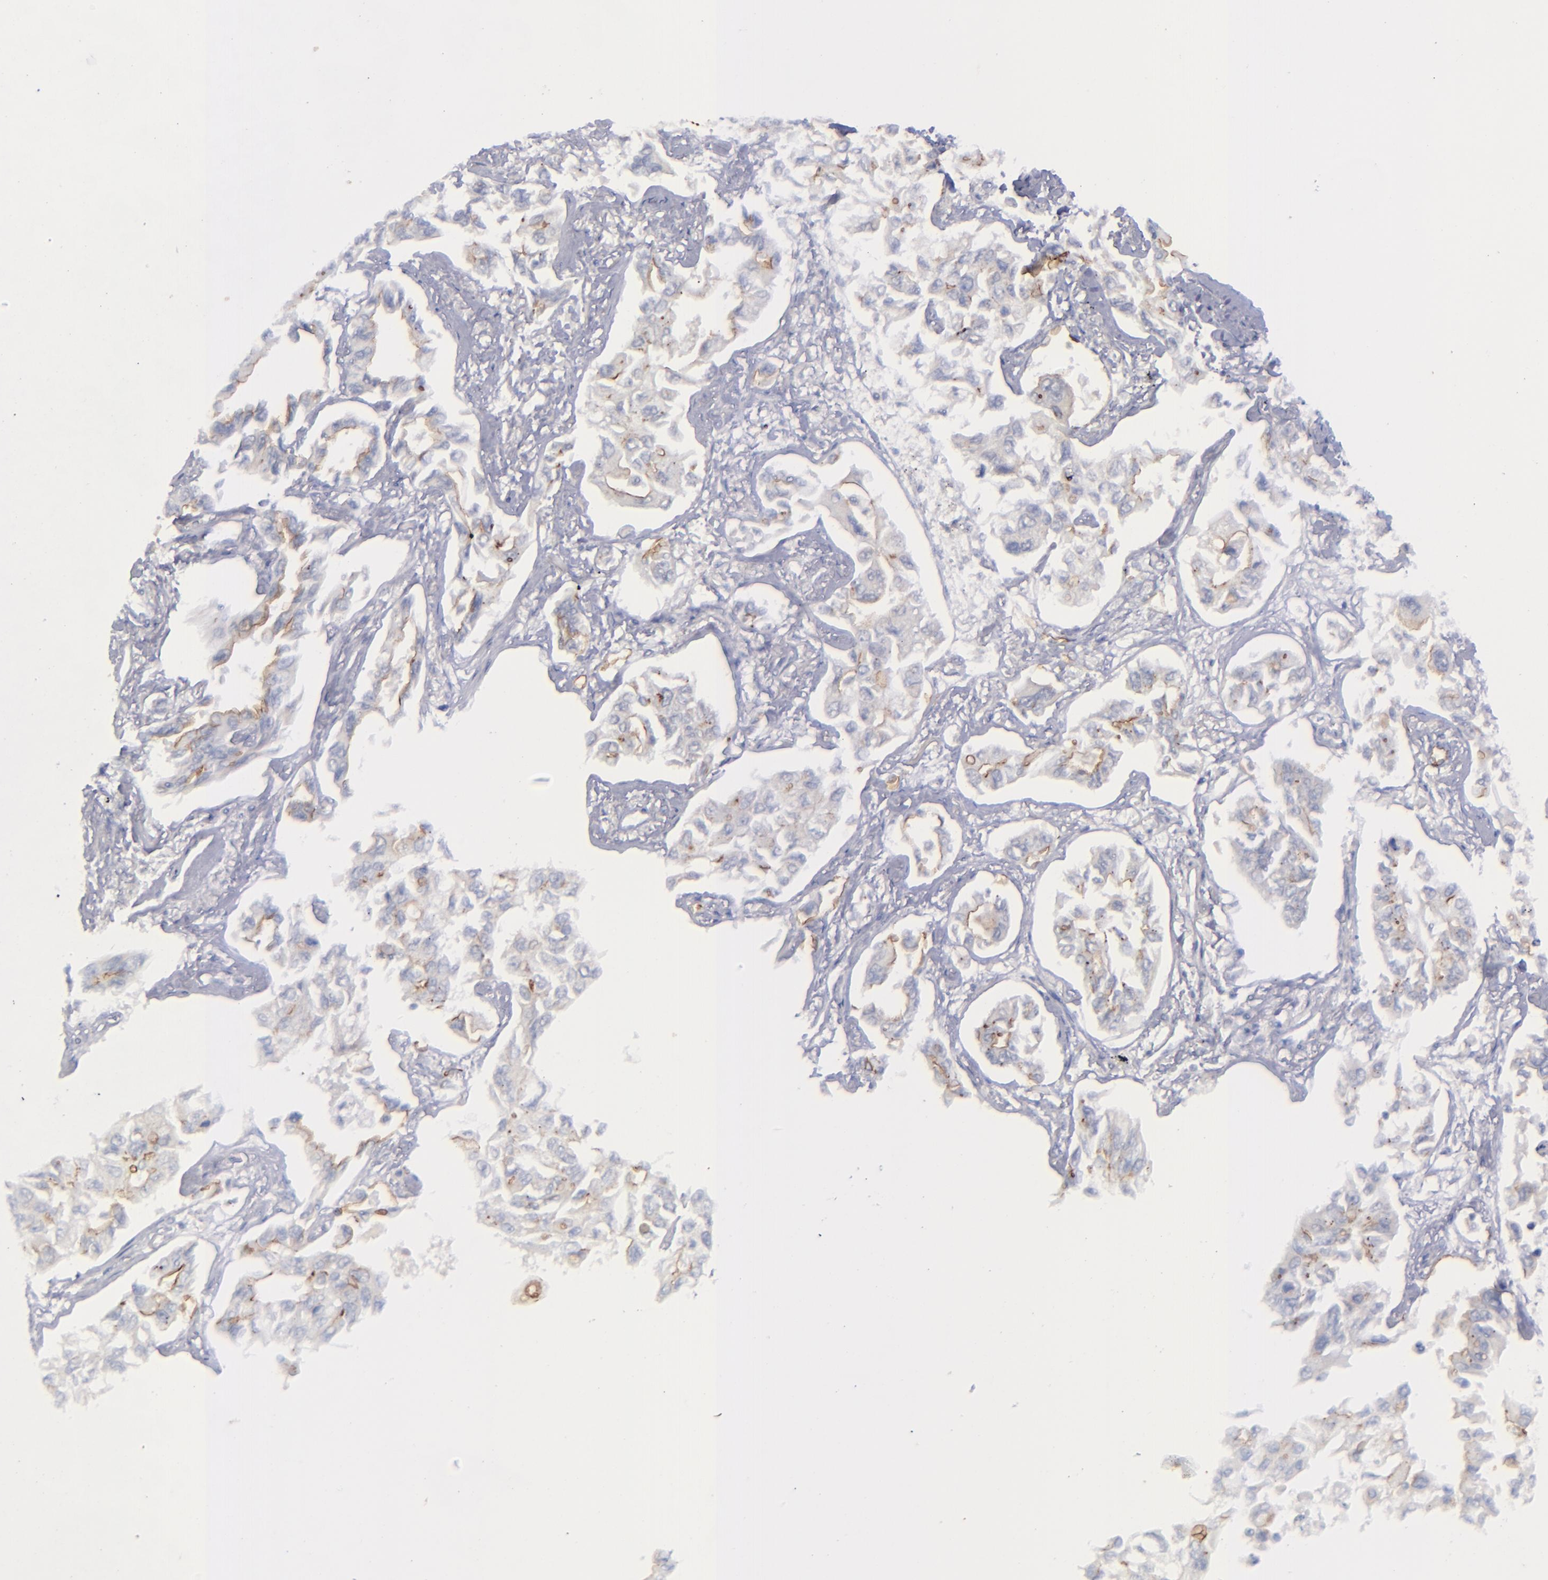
{"staining": {"intensity": "negative", "quantity": "none", "location": "none"}, "tissue": "lung cancer", "cell_type": "Tumor cells", "image_type": "cancer", "snomed": [{"axis": "morphology", "description": "Adenocarcinoma, NOS"}, {"axis": "topography", "description": "Lung"}], "caption": "Tumor cells are negative for brown protein staining in lung cancer.", "gene": "EVPL", "patient": {"sex": "male", "age": 64}}